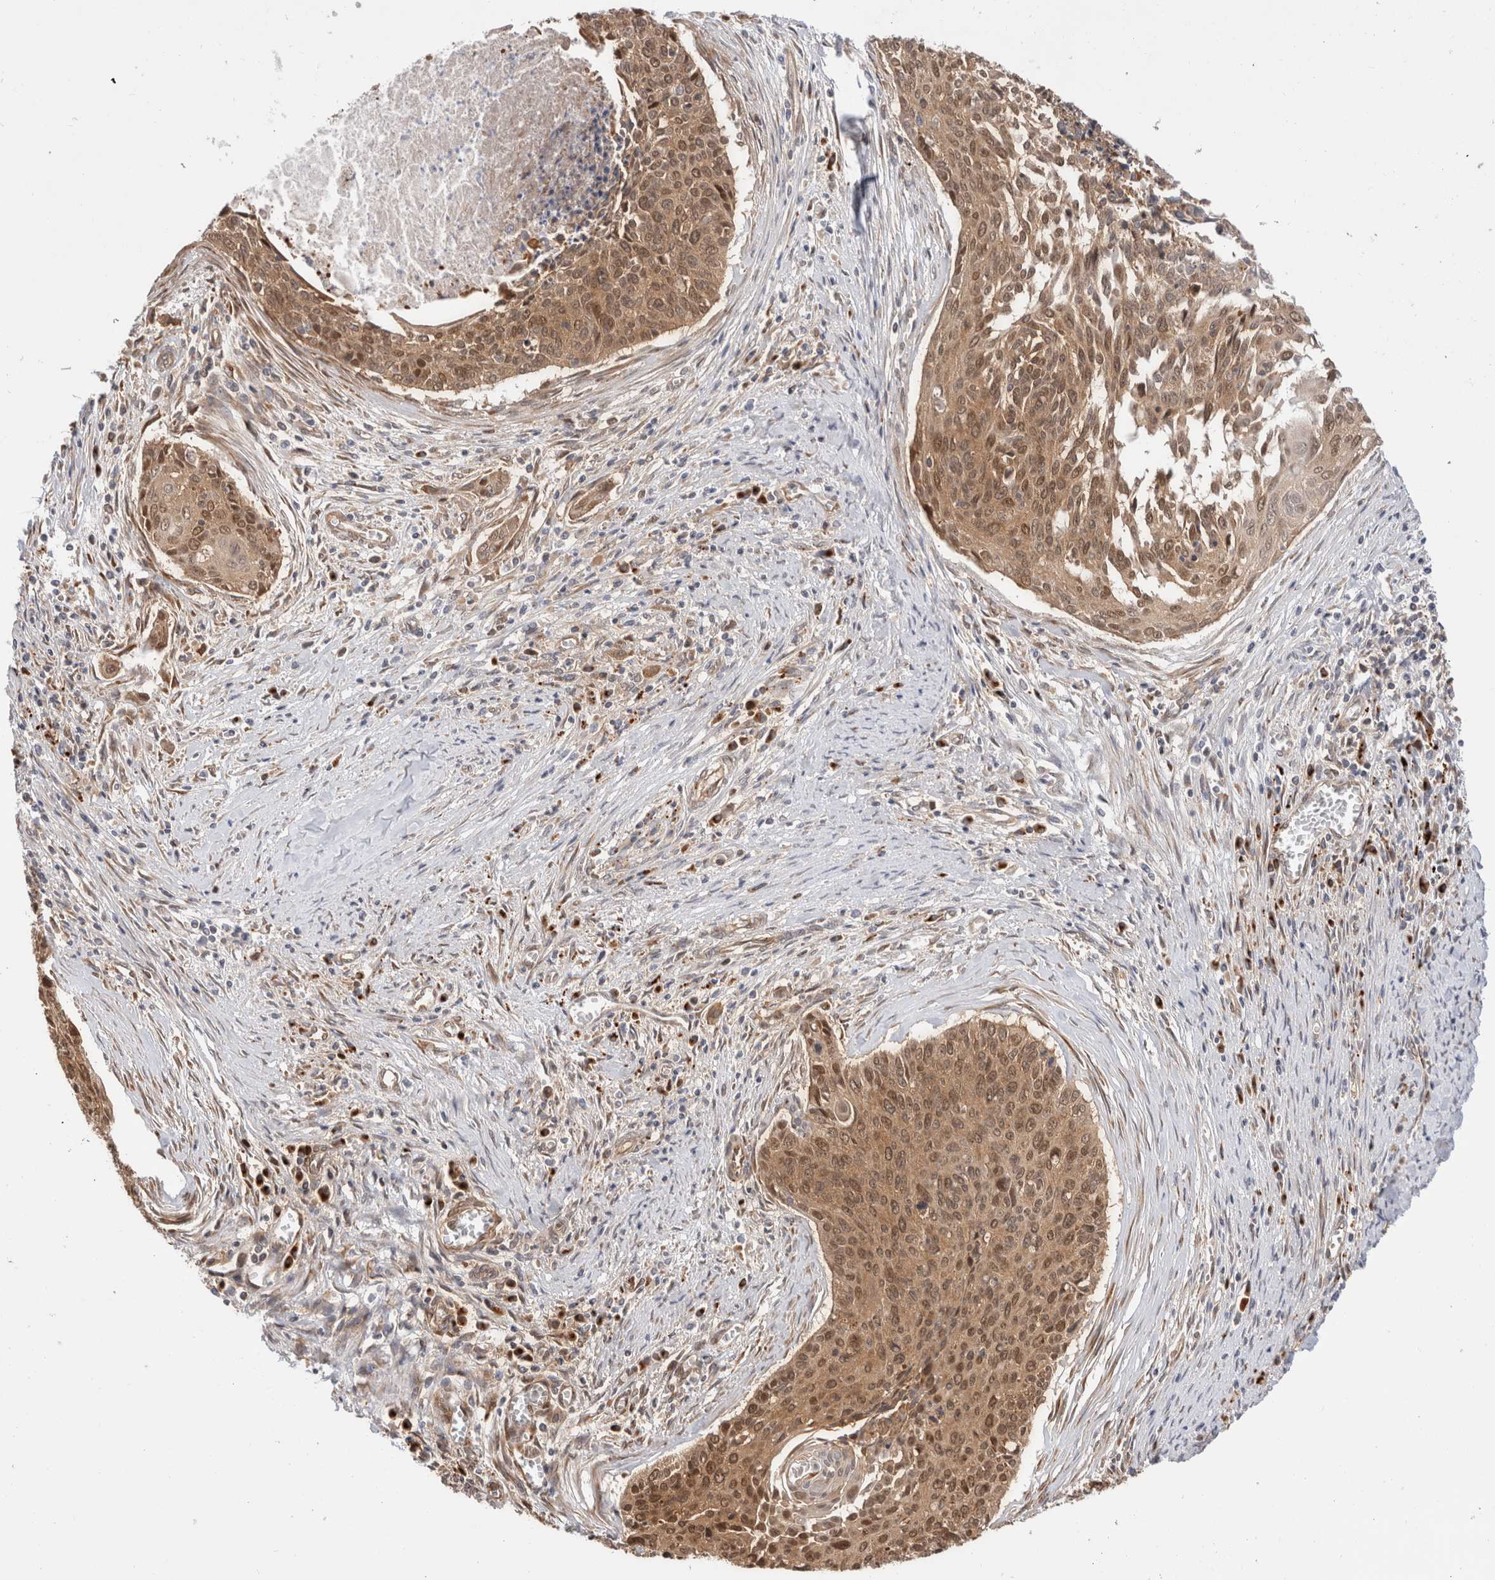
{"staining": {"intensity": "moderate", "quantity": ">75%", "location": "cytoplasmic/membranous,nuclear"}, "tissue": "cervical cancer", "cell_type": "Tumor cells", "image_type": "cancer", "snomed": [{"axis": "morphology", "description": "Squamous cell carcinoma, NOS"}, {"axis": "topography", "description": "Cervix"}], "caption": "This is a micrograph of IHC staining of cervical cancer (squamous cell carcinoma), which shows moderate staining in the cytoplasmic/membranous and nuclear of tumor cells.", "gene": "ACTL9", "patient": {"sex": "female", "age": 55}}